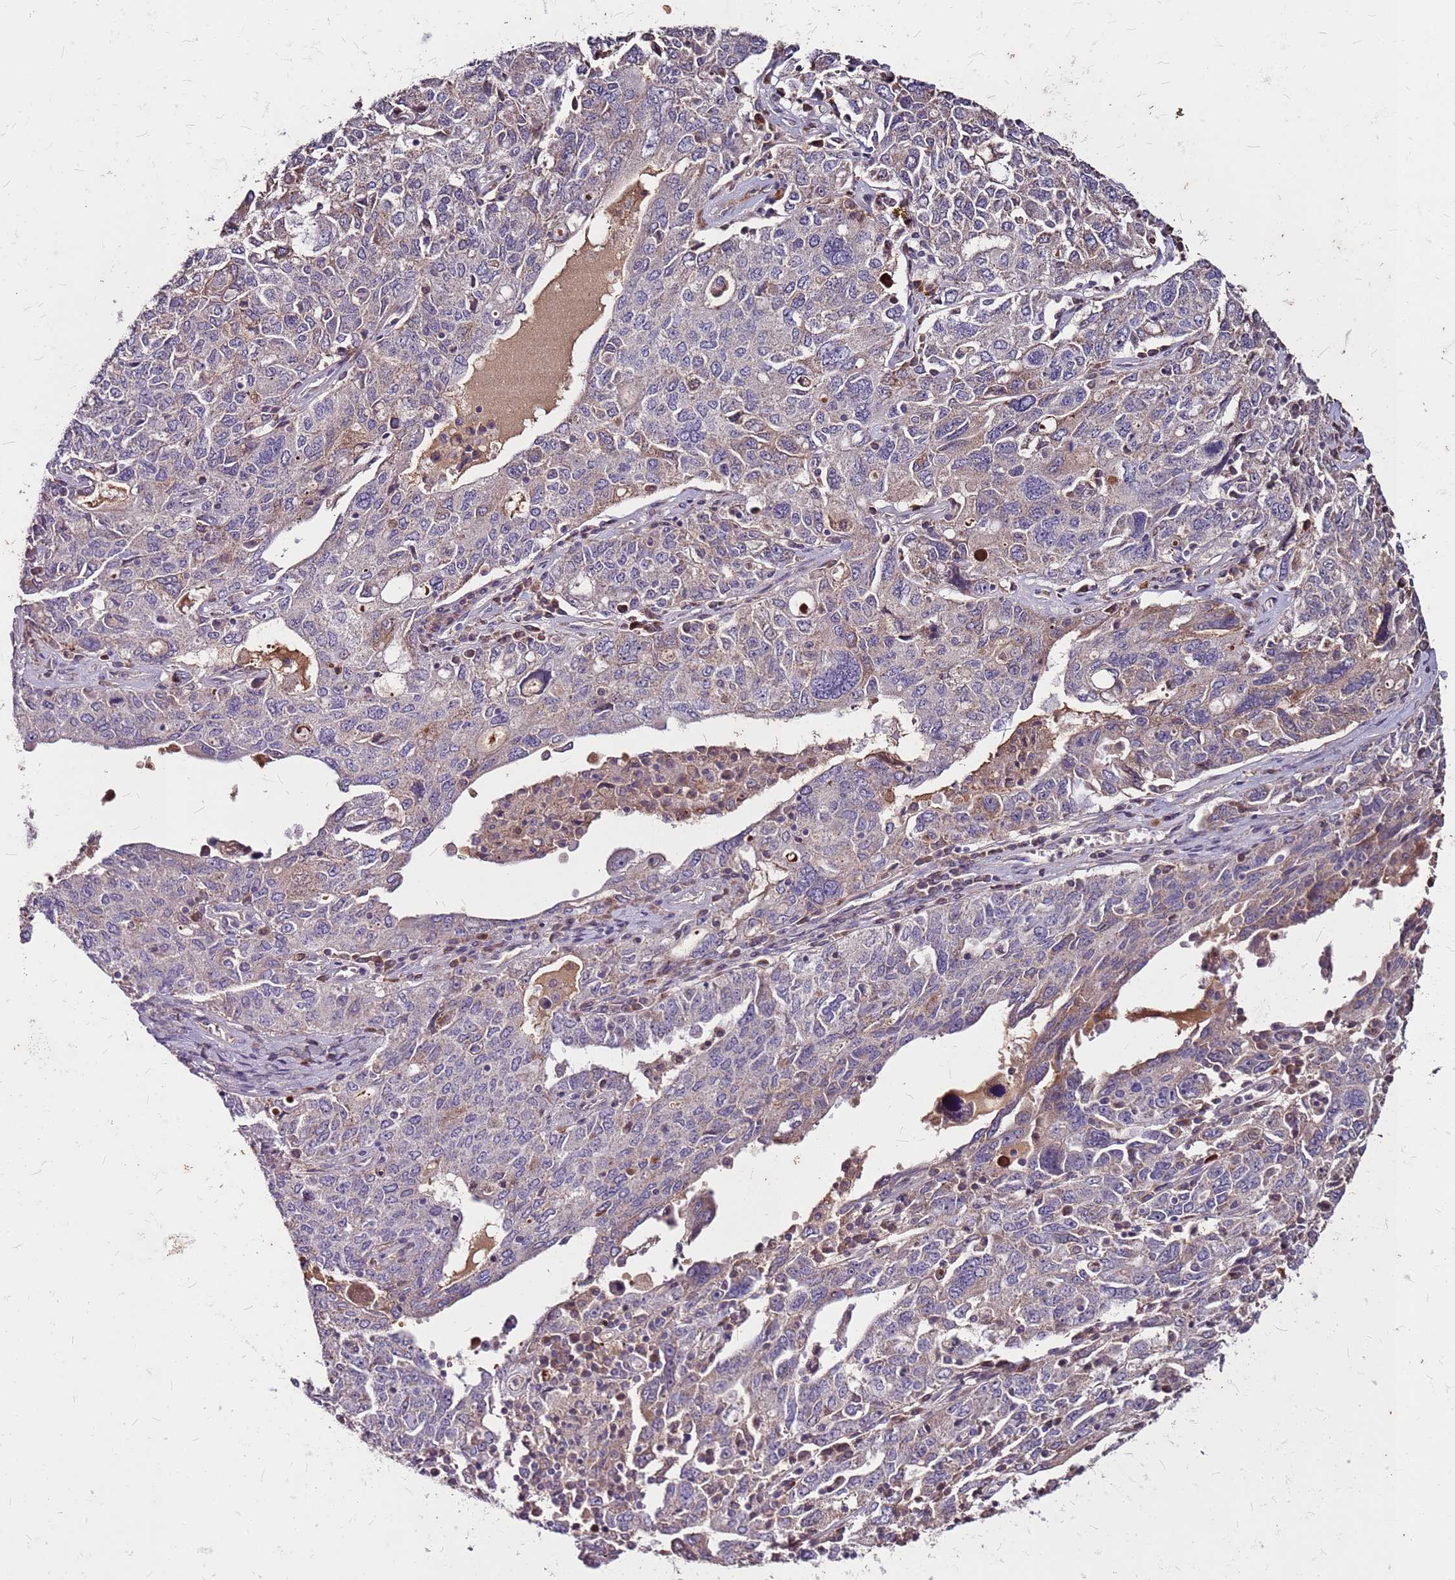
{"staining": {"intensity": "weak", "quantity": "25%-75%", "location": "cytoplasmic/membranous"}, "tissue": "ovarian cancer", "cell_type": "Tumor cells", "image_type": "cancer", "snomed": [{"axis": "morphology", "description": "Carcinoma, endometroid"}, {"axis": "topography", "description": "Ovary"}], "caption": "Weak cytoplasmic/membranous staining for a protein is appreciated in about 25%-75% of tumor cells of ovarian cancer (endometroid carcinoma) using immunohistochemistry.", "gene": "DCDC2C", "patient": {"sex": "female", "age": 62}}